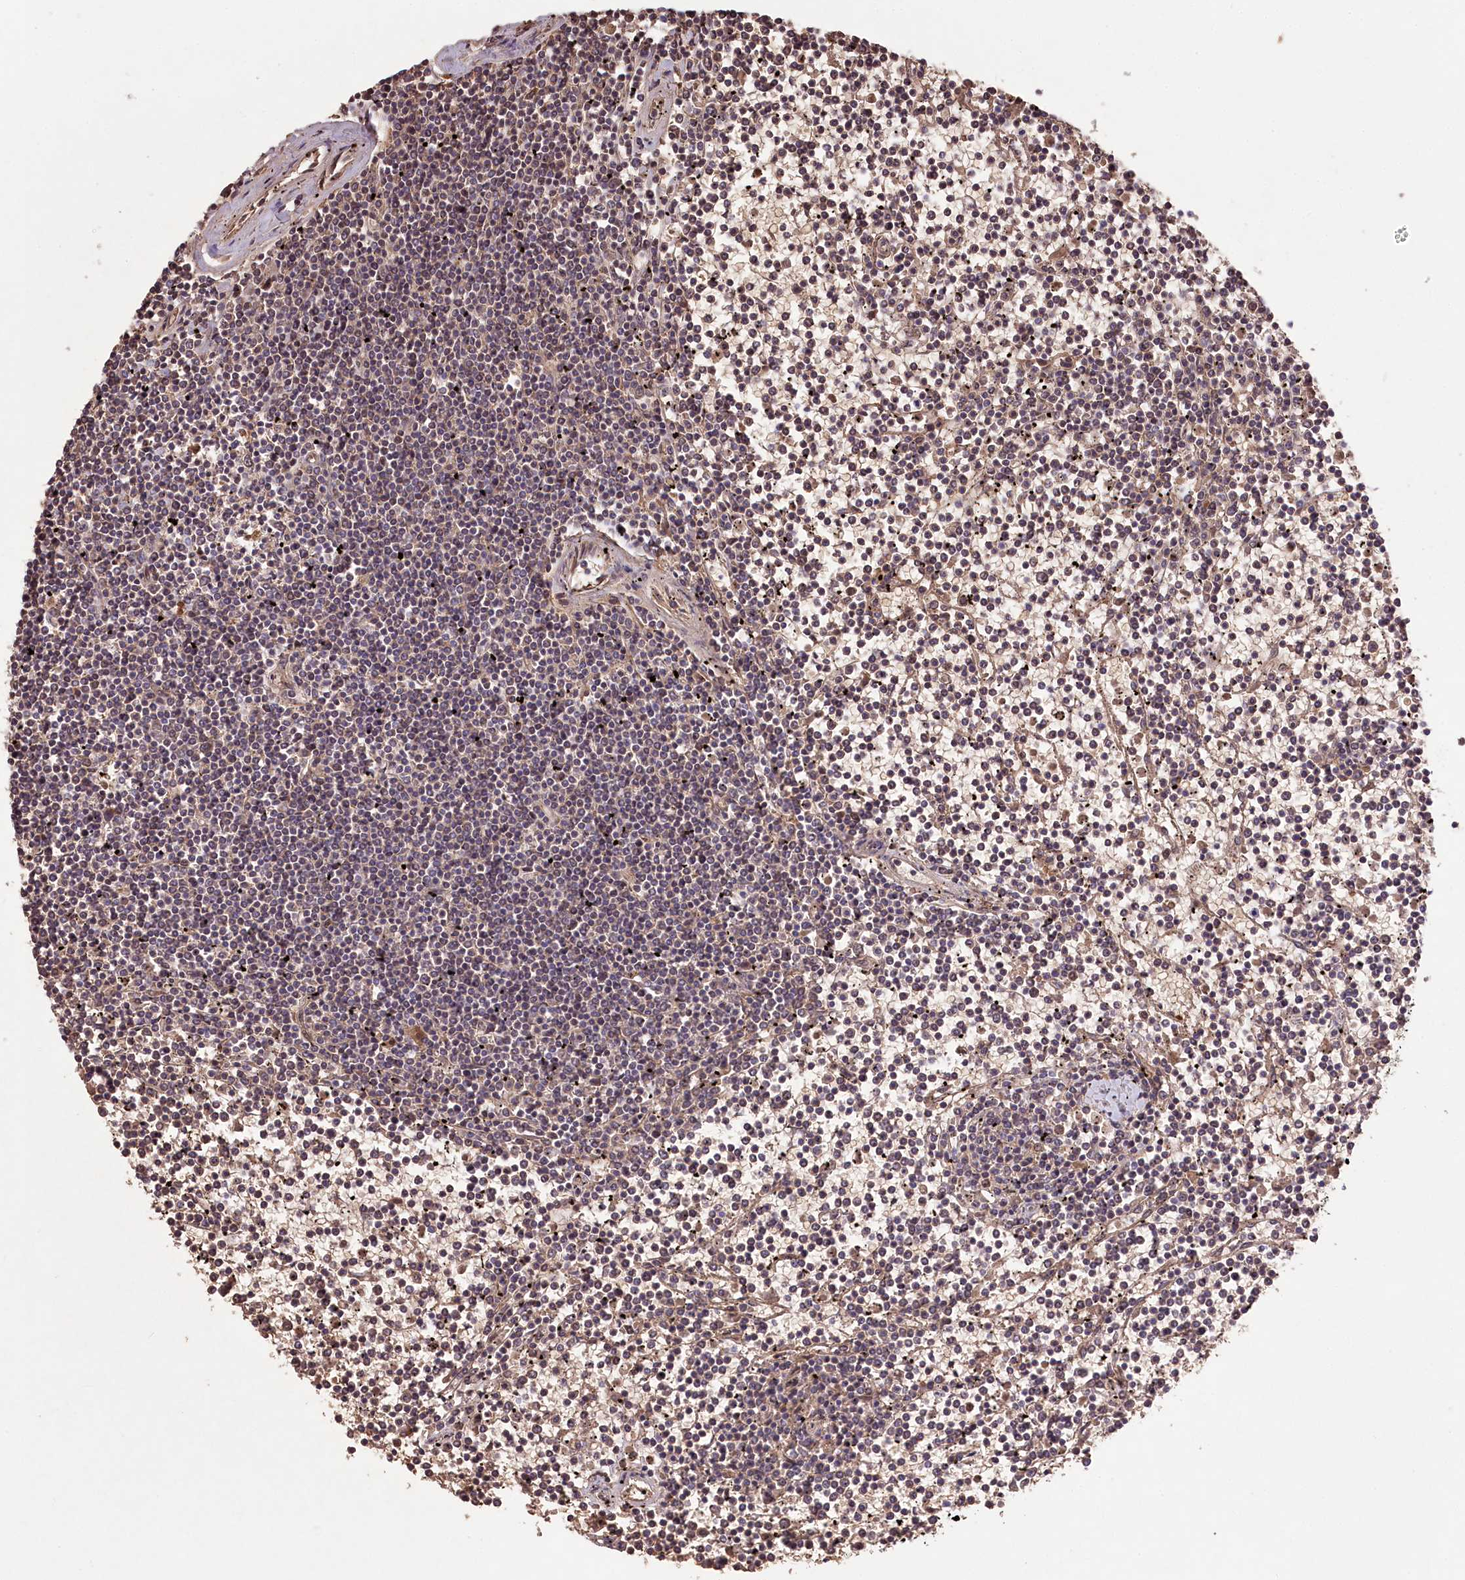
{"staining": {"intensity": "negative", "quantity": "none", "location": "none"}, "tissue": "lymphoma", "cell_type": "Tumor cells", "image_type": "cancer", "snomed": [{"axis": "morphology", "description": "Malignant lymphoma, non-Hodgkin's type, Low grade"}, {"axis": "topography", "description": "Spleen"}], "caption": "Immunohistochemistry image of neoplastic tissue: human low-grade malignant lymphoma, non-Hodgkin's type stained with DAB demonstrates no significant protein positivity in tumor cells.", "gene": "TRUB1", "patient": {"sex": "female", "age": 19}}